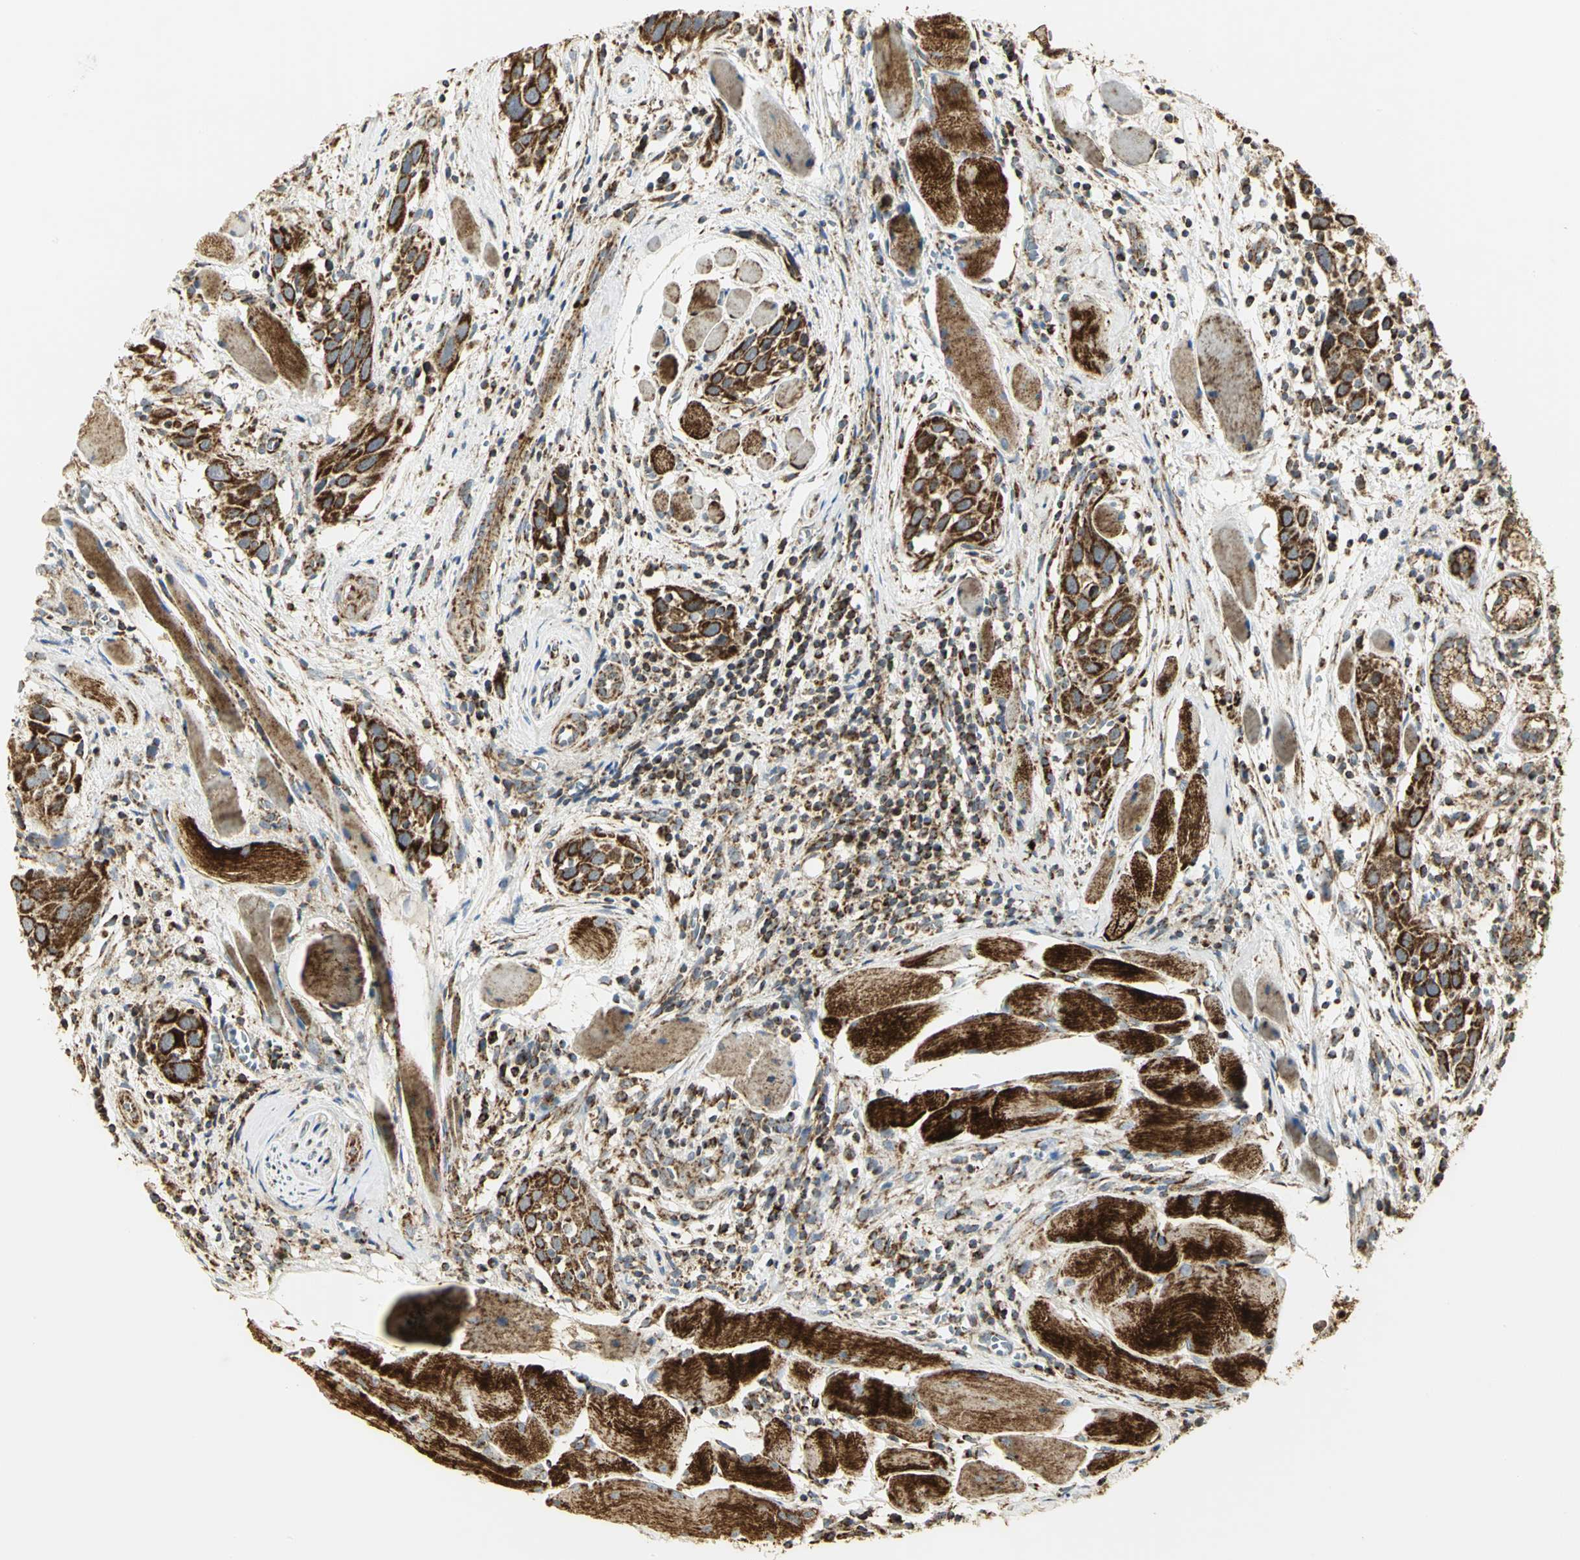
{"staining": {"intensity": "strong", "quantity": ">75%", "location": "cytoplasmic/membranous"}, "tissue": "head and neck cancer", "cell_type": "Tumor cells", "image_type": "cancer", "snomed": [{"axis": "morphology", "description": "Squamous cell carcinoma, NOS"}, {"axis": "topography", "description": "Oral tissue"}, {"axis": "topography", "description": "Head-Neck"}], "caption": "A micrograph of squamous cell carcinoma (head and neck) stained for a protein shows strong cytoplasmic/membranous brown staining in tumor cells.", "gene": "VDAC1", "patient": {"sex": "female", "age": 50}}